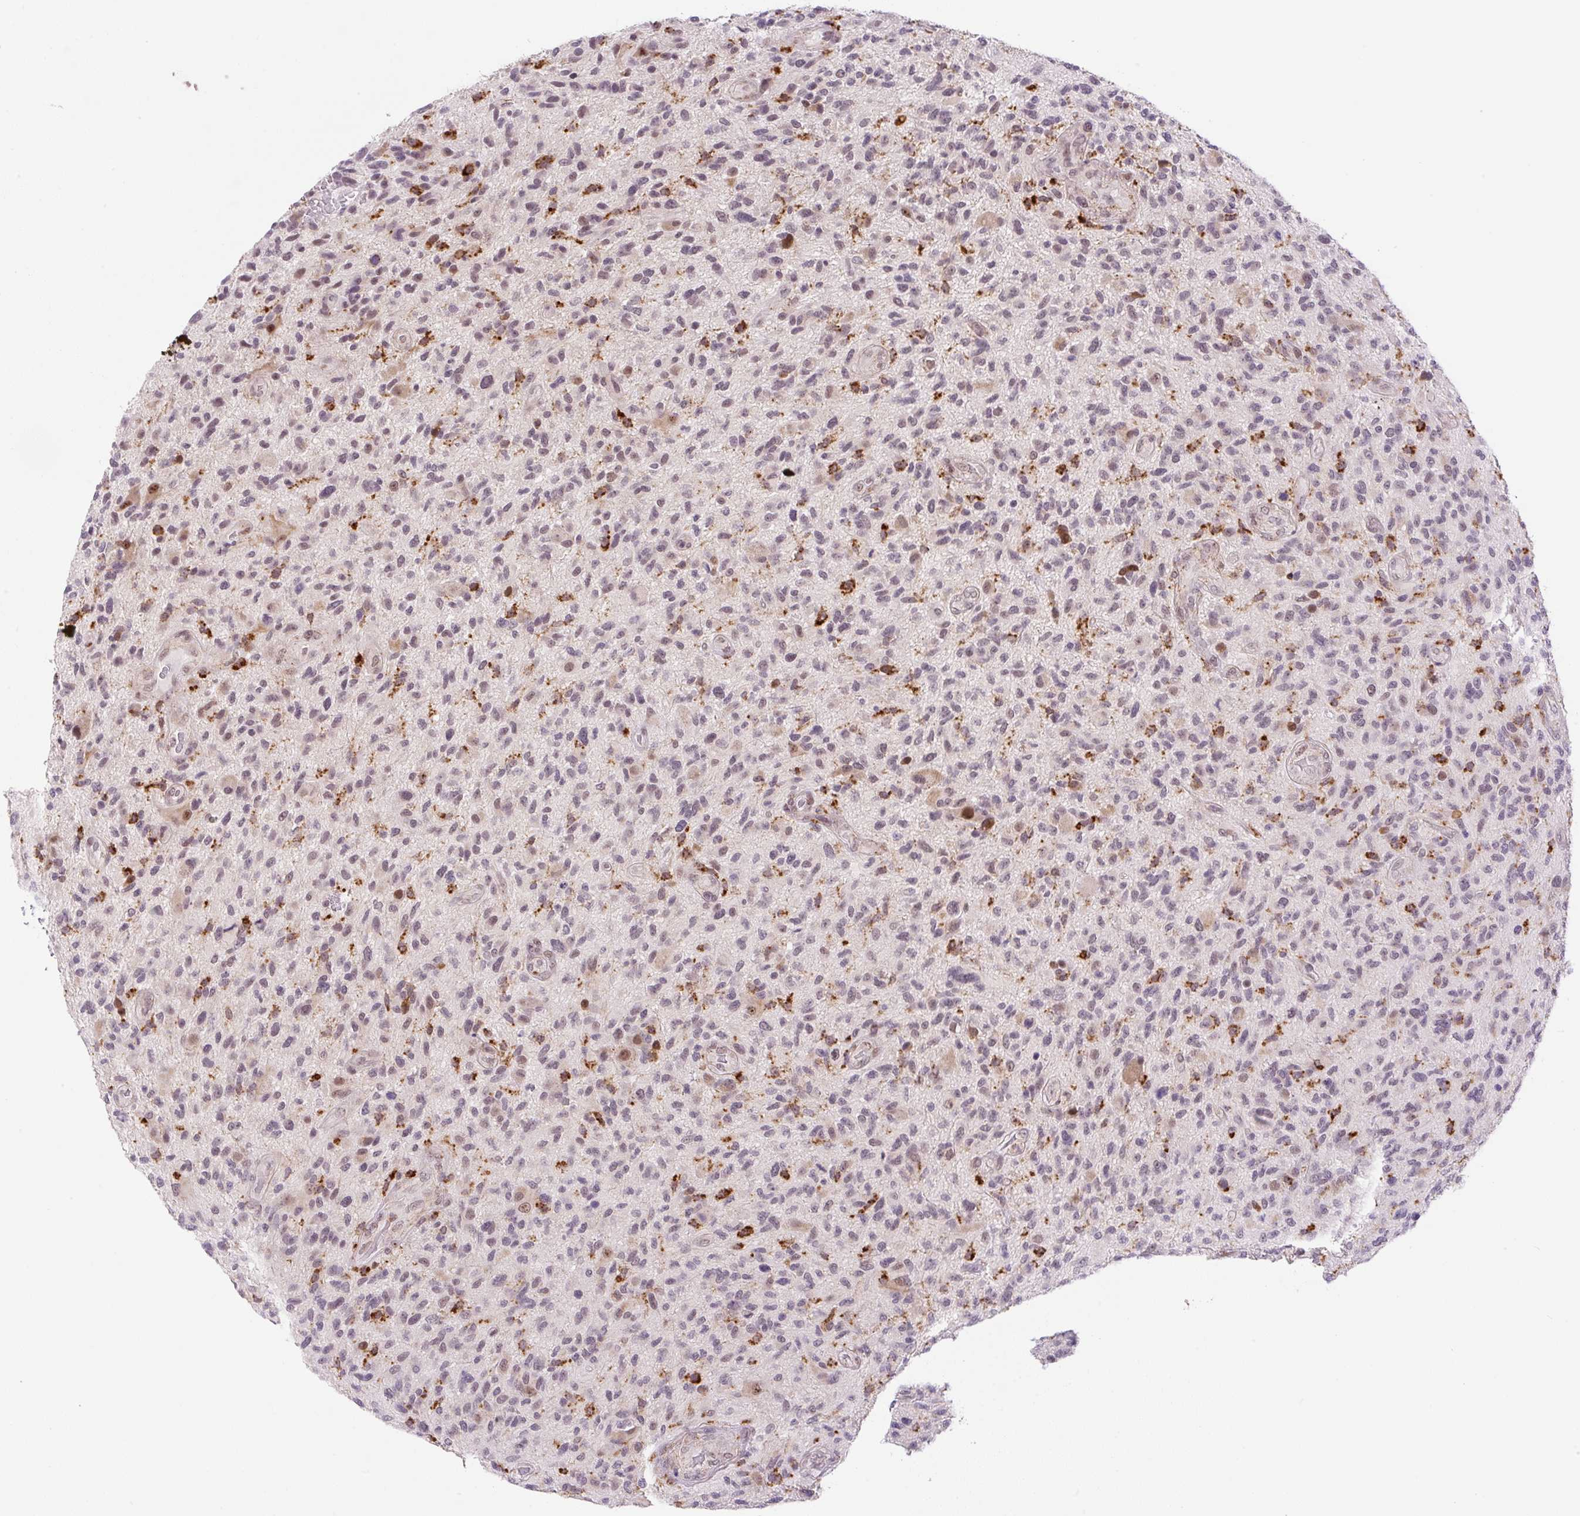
{"staining": {"intensity": "moderate", "quantity": "<25%", "location": "nuclear"}, "tissue": "glioma", "cell_type": "Tumor cells", "image_type": "cancer", "snomed": [{"axis": "morphology", "description": "Glioma, malignant, High grade"}, {"axis": "topography", "description": "Brain"}], "caption": "High-magnification brightfield microscopy of glioma stained with DAB (3,3'-diaminobenzidine) (brown) and counterstained with hematoxylin (blue). tumor cells exhibit moderate nuclear positivity is seen in approximately<25% of cells.", "gene": "CEBPZOS", "patient": {"sex": "male", "age": 47}}